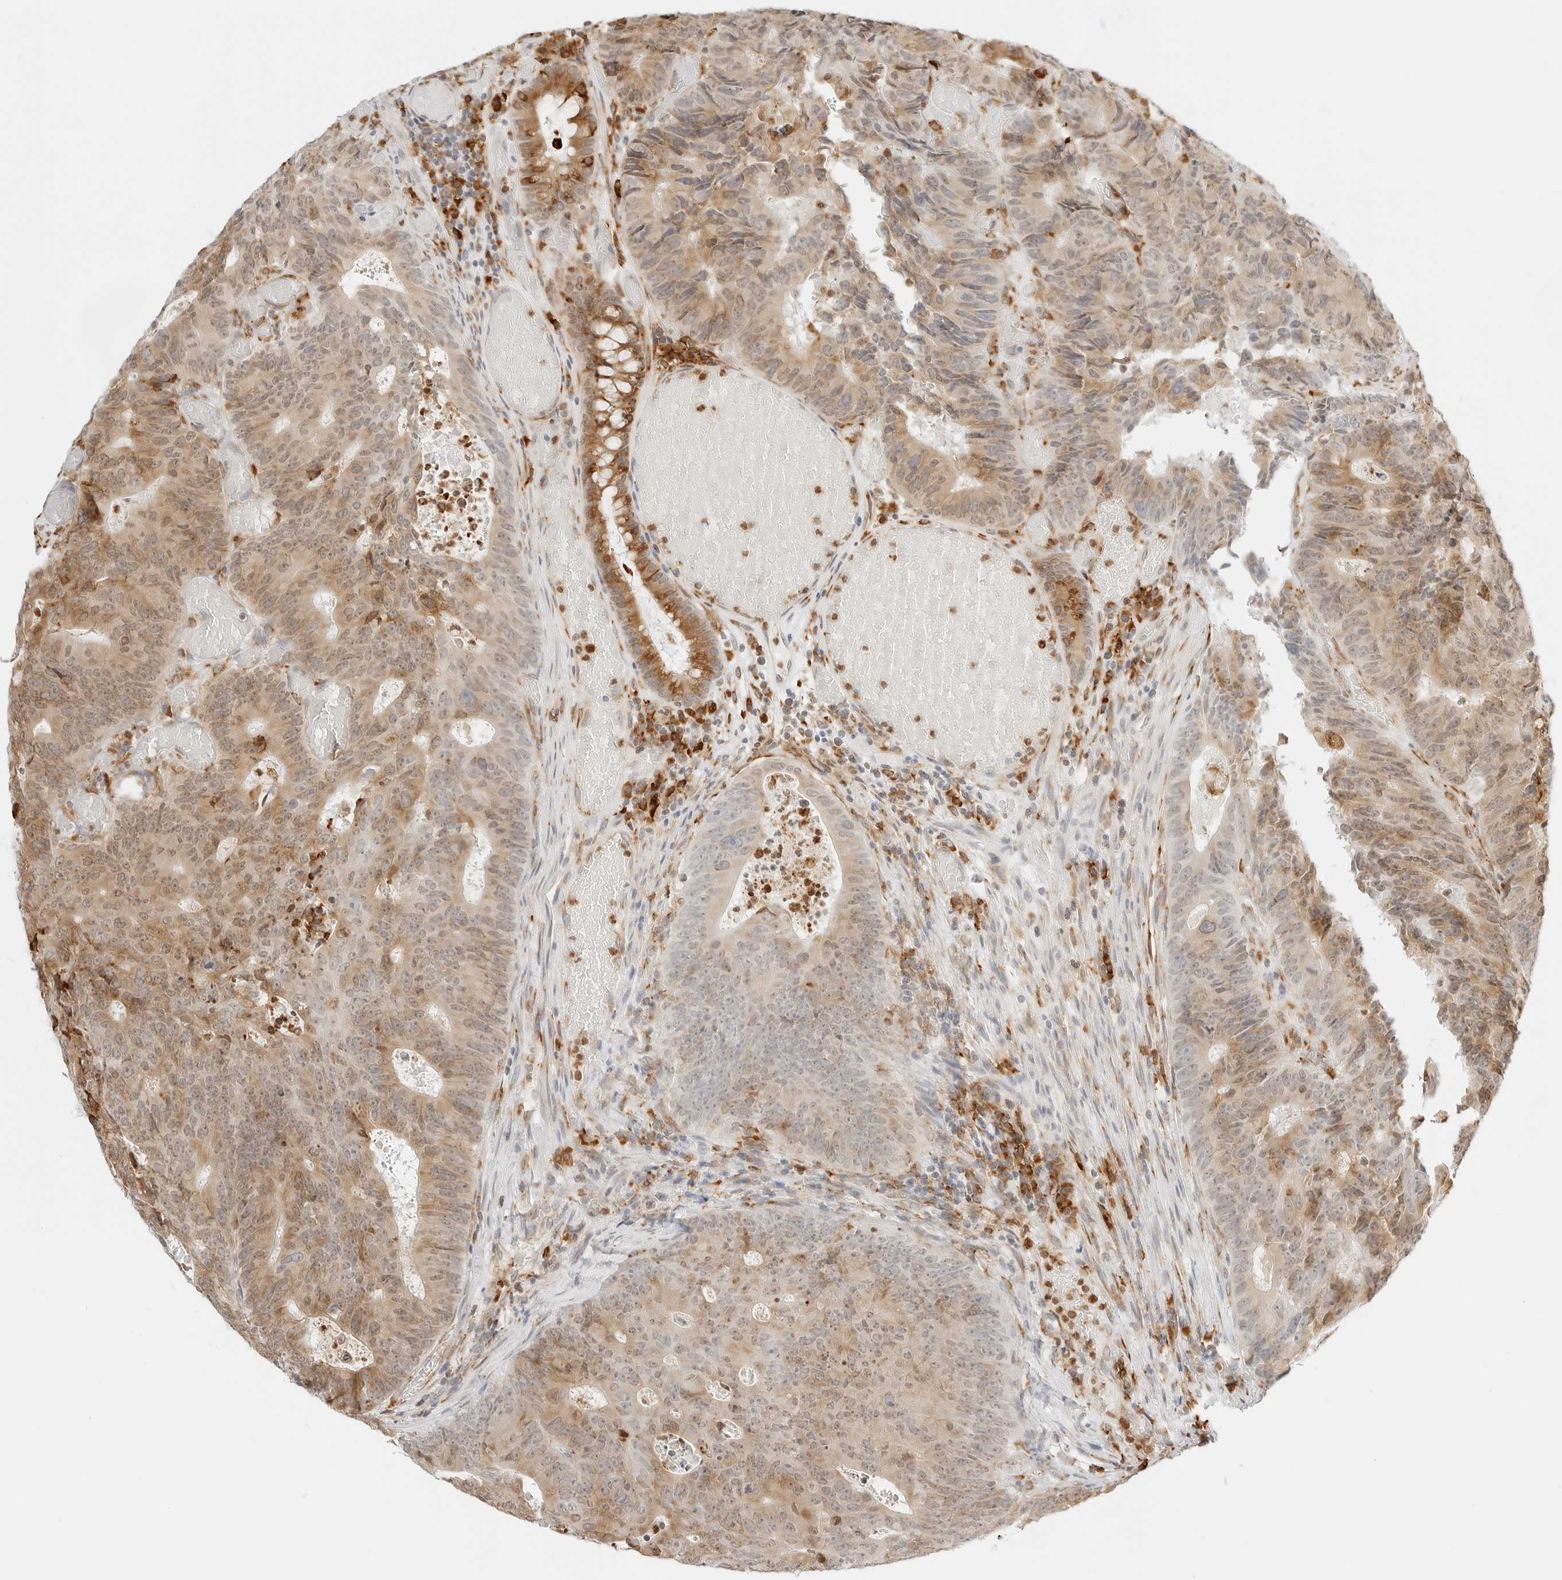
{"staining": {"intensity": "moderate", "quantity": ">75%", "location": "cytoplasmic/membranous"}, "tissue": "colorectal cancer", "cell_type": "Tumor cells", "image_type": "cancer", "snomed": [{"axis": "morphology", "description": "Adenocarcinoma, NOS"}, {"axis": "topography", "description": "Colon"}], "caption": "About >75% of tumor cells in colorectal cancer exhibit moderate cytoplasmic/membranous protein positivity as visualized by brown immunohistochemical staining.", "gene": "THEM4", "patient": {"sex": "male", "age": 87}}